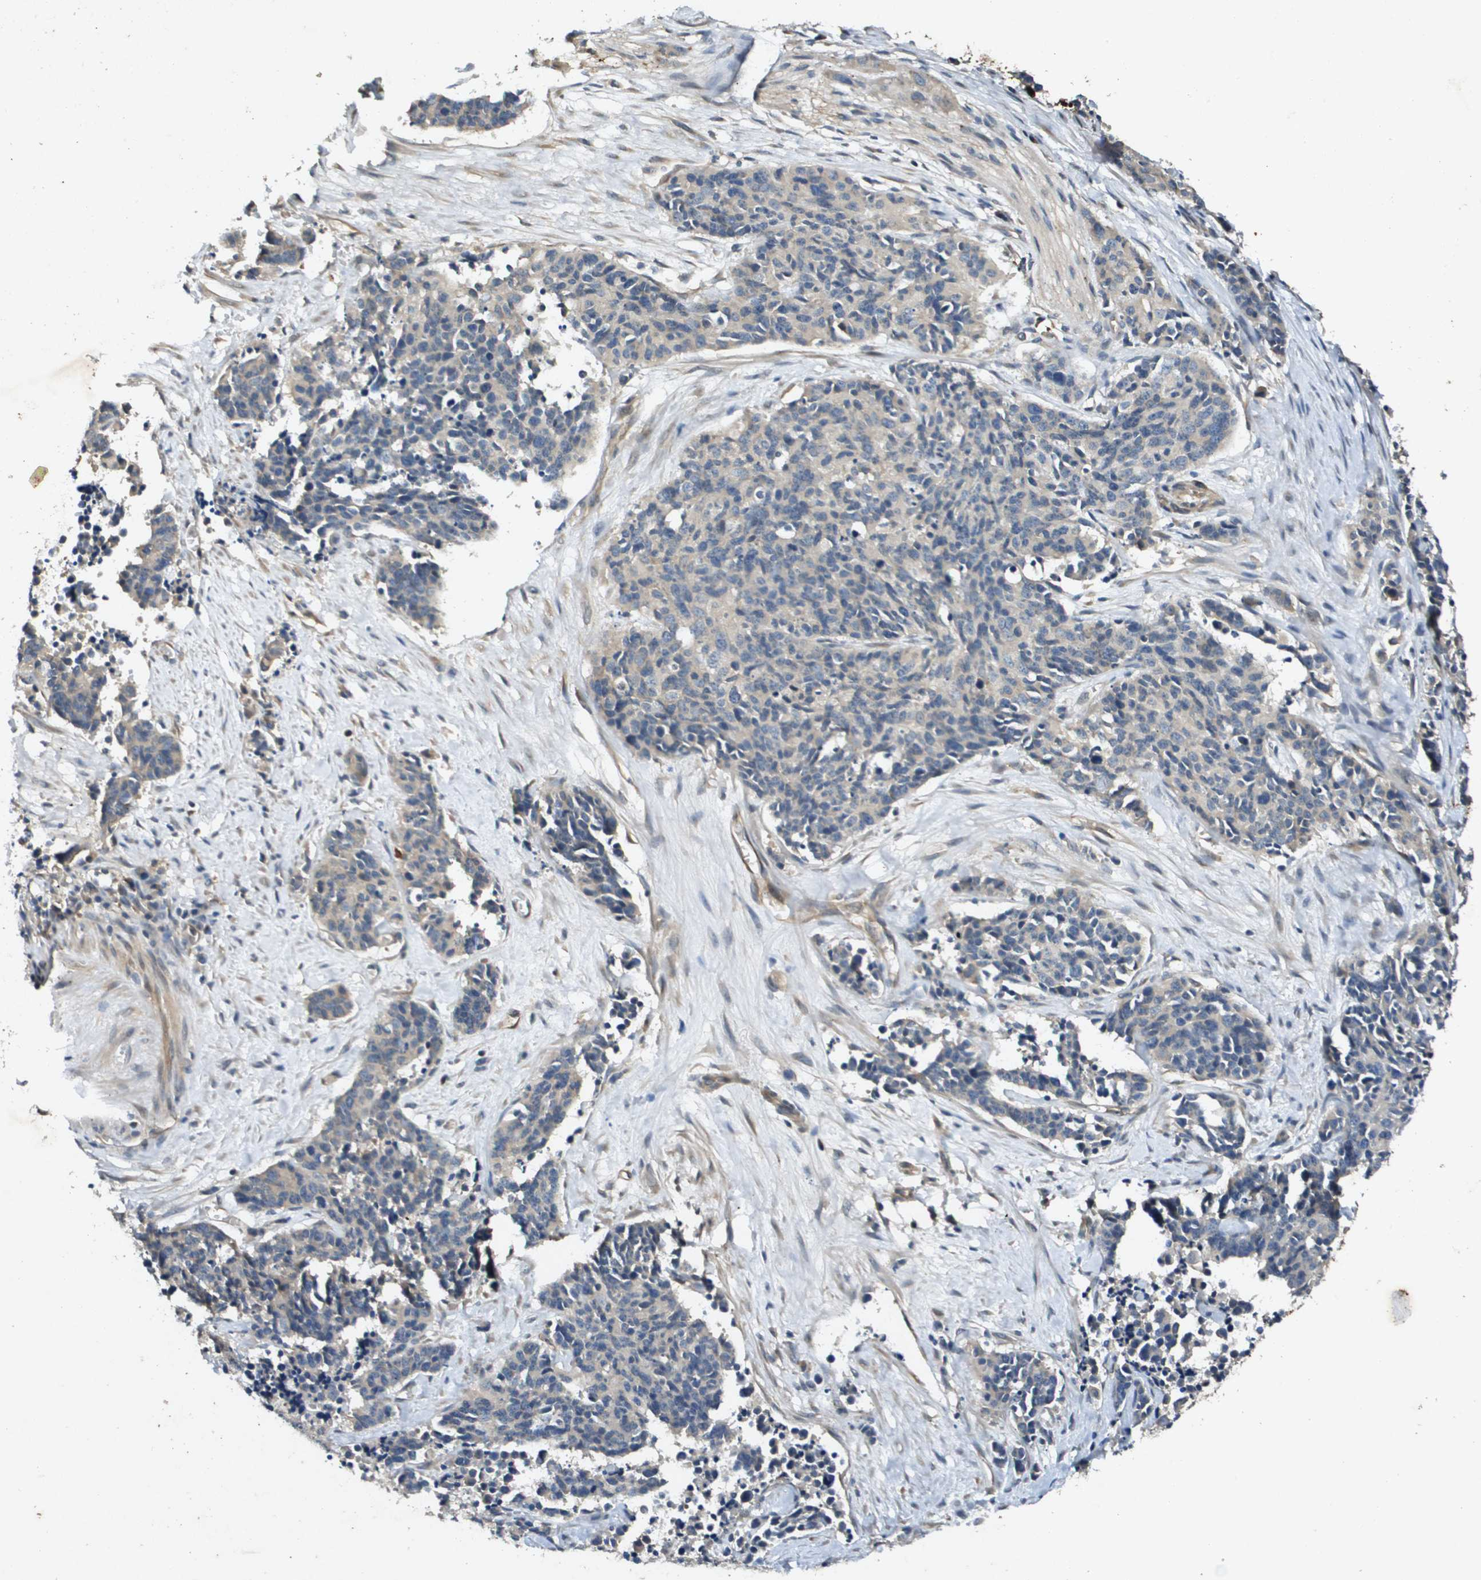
{"staining": {"intensity": "weak", "quantity": "<25%", "location": "cytoplasmic/membranous"}, "tissue": "cervical cancer", "cell_type": "Tumor cells", "image_type": "cancer", "snomed": [{"axis": "morphology", "description": "Squamous cell carcinoma, NOS"}, {"axis": "topography", "description": "Cervix"}], "caption": "Immunohistochemistry (IHC) photomicrograph of neoplastic tissue: human cervical cancer stained with DAB displays no significant protein expression in tumor cells.", "gene": "PGAP3", "patient": {"sex": "female", "age": 35}}